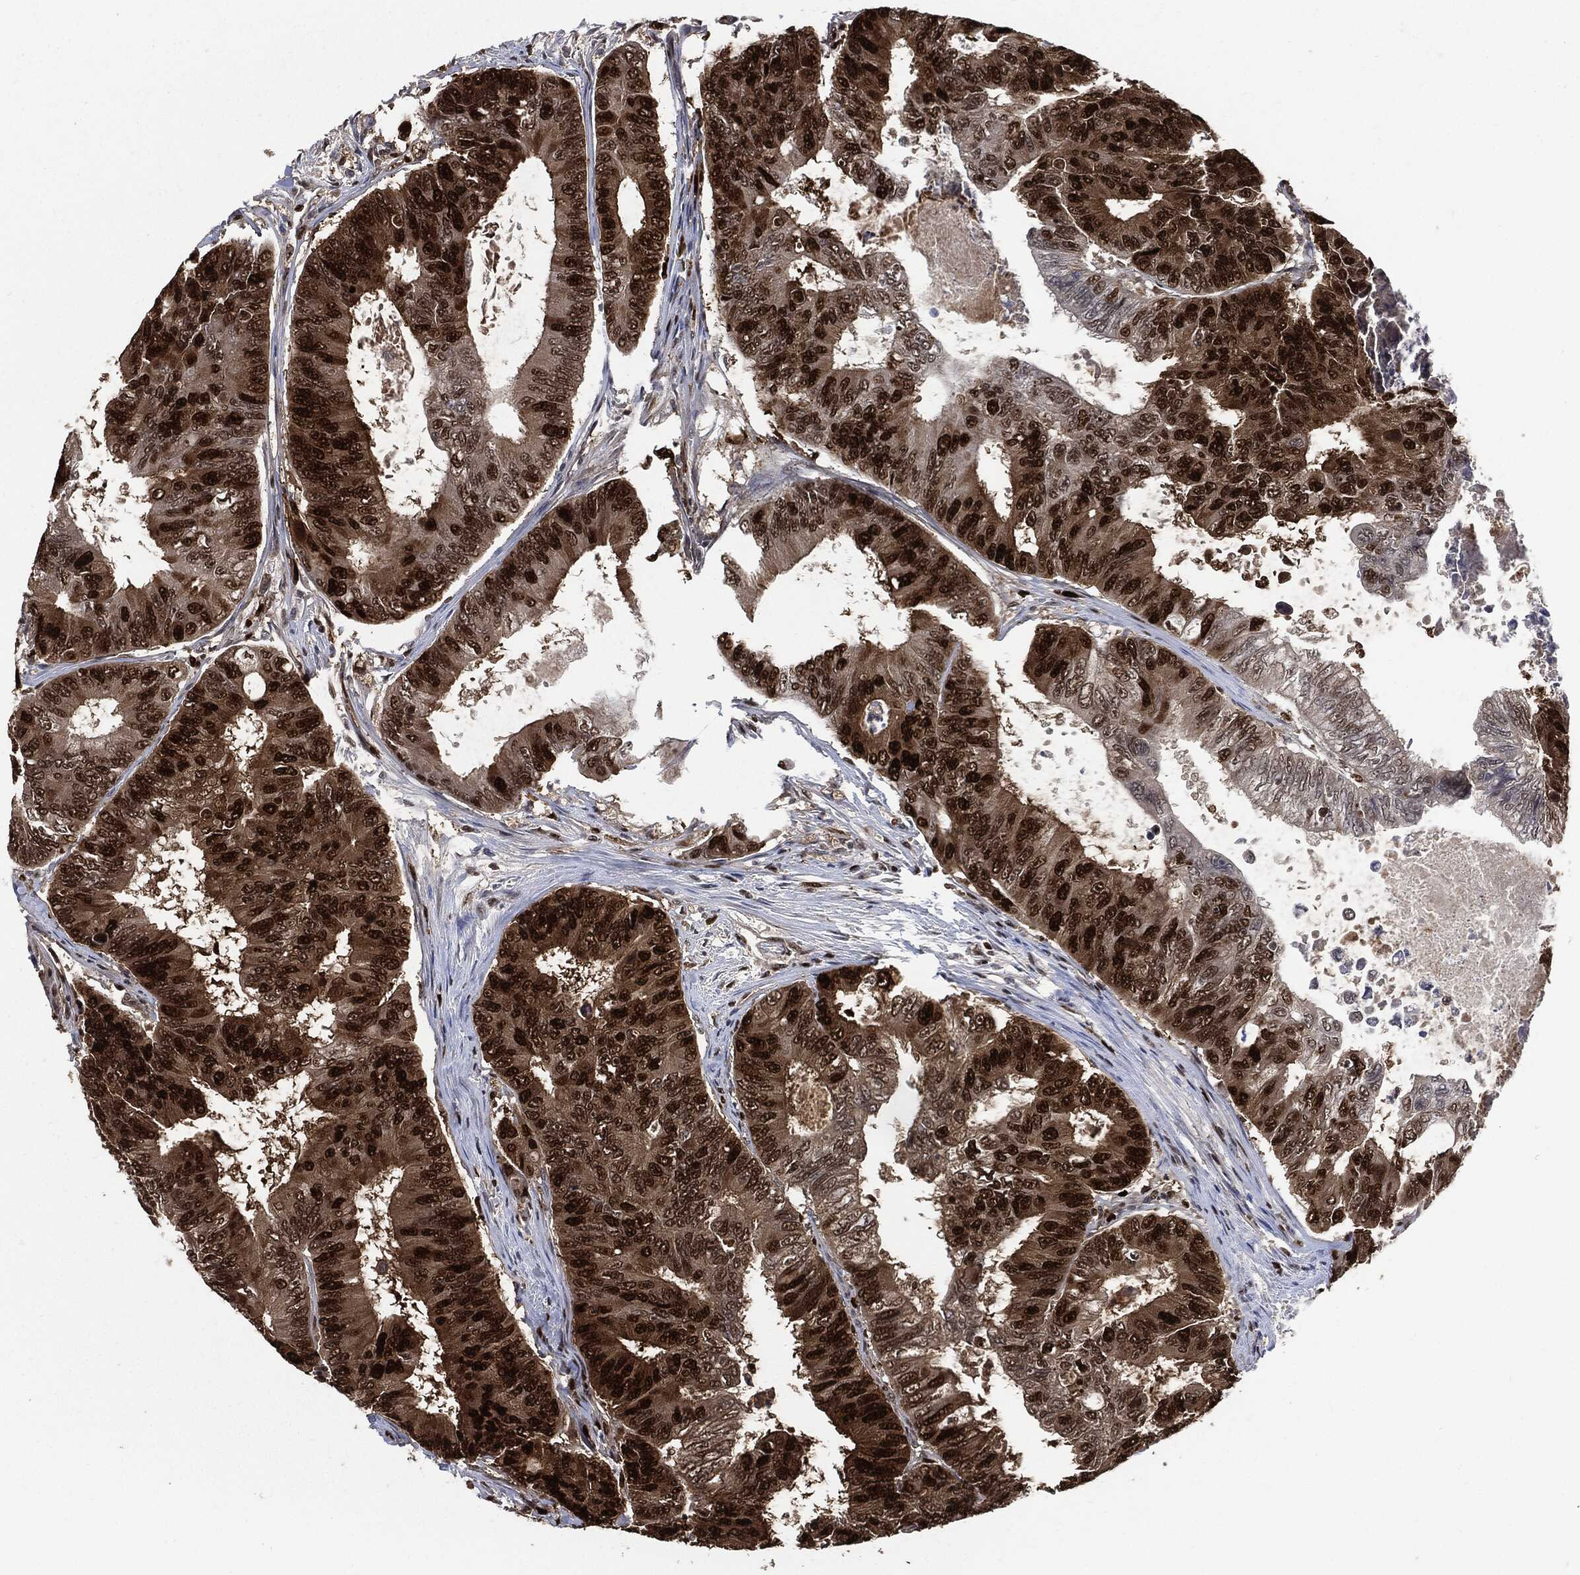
{"staining": {"intensity": "strong", "quantity": ">75%", "location": "nuclear"}, "tissue": "colorectal cancer", "cell_type": "Tumor cells", "image_type": "cancer", "snomed": [{"axis": "morphology", "description": "Adenocarcinoma, NOS"}, {"axis": "topography", "description": "Colon"}], "caption": "Human colorectal cancer stained with a brown dye reveals strong nuclear positive staining in approximately >75% of tumor cells.", "gene": "PCNA", "patient": {"sex": "female", "age": 48}}